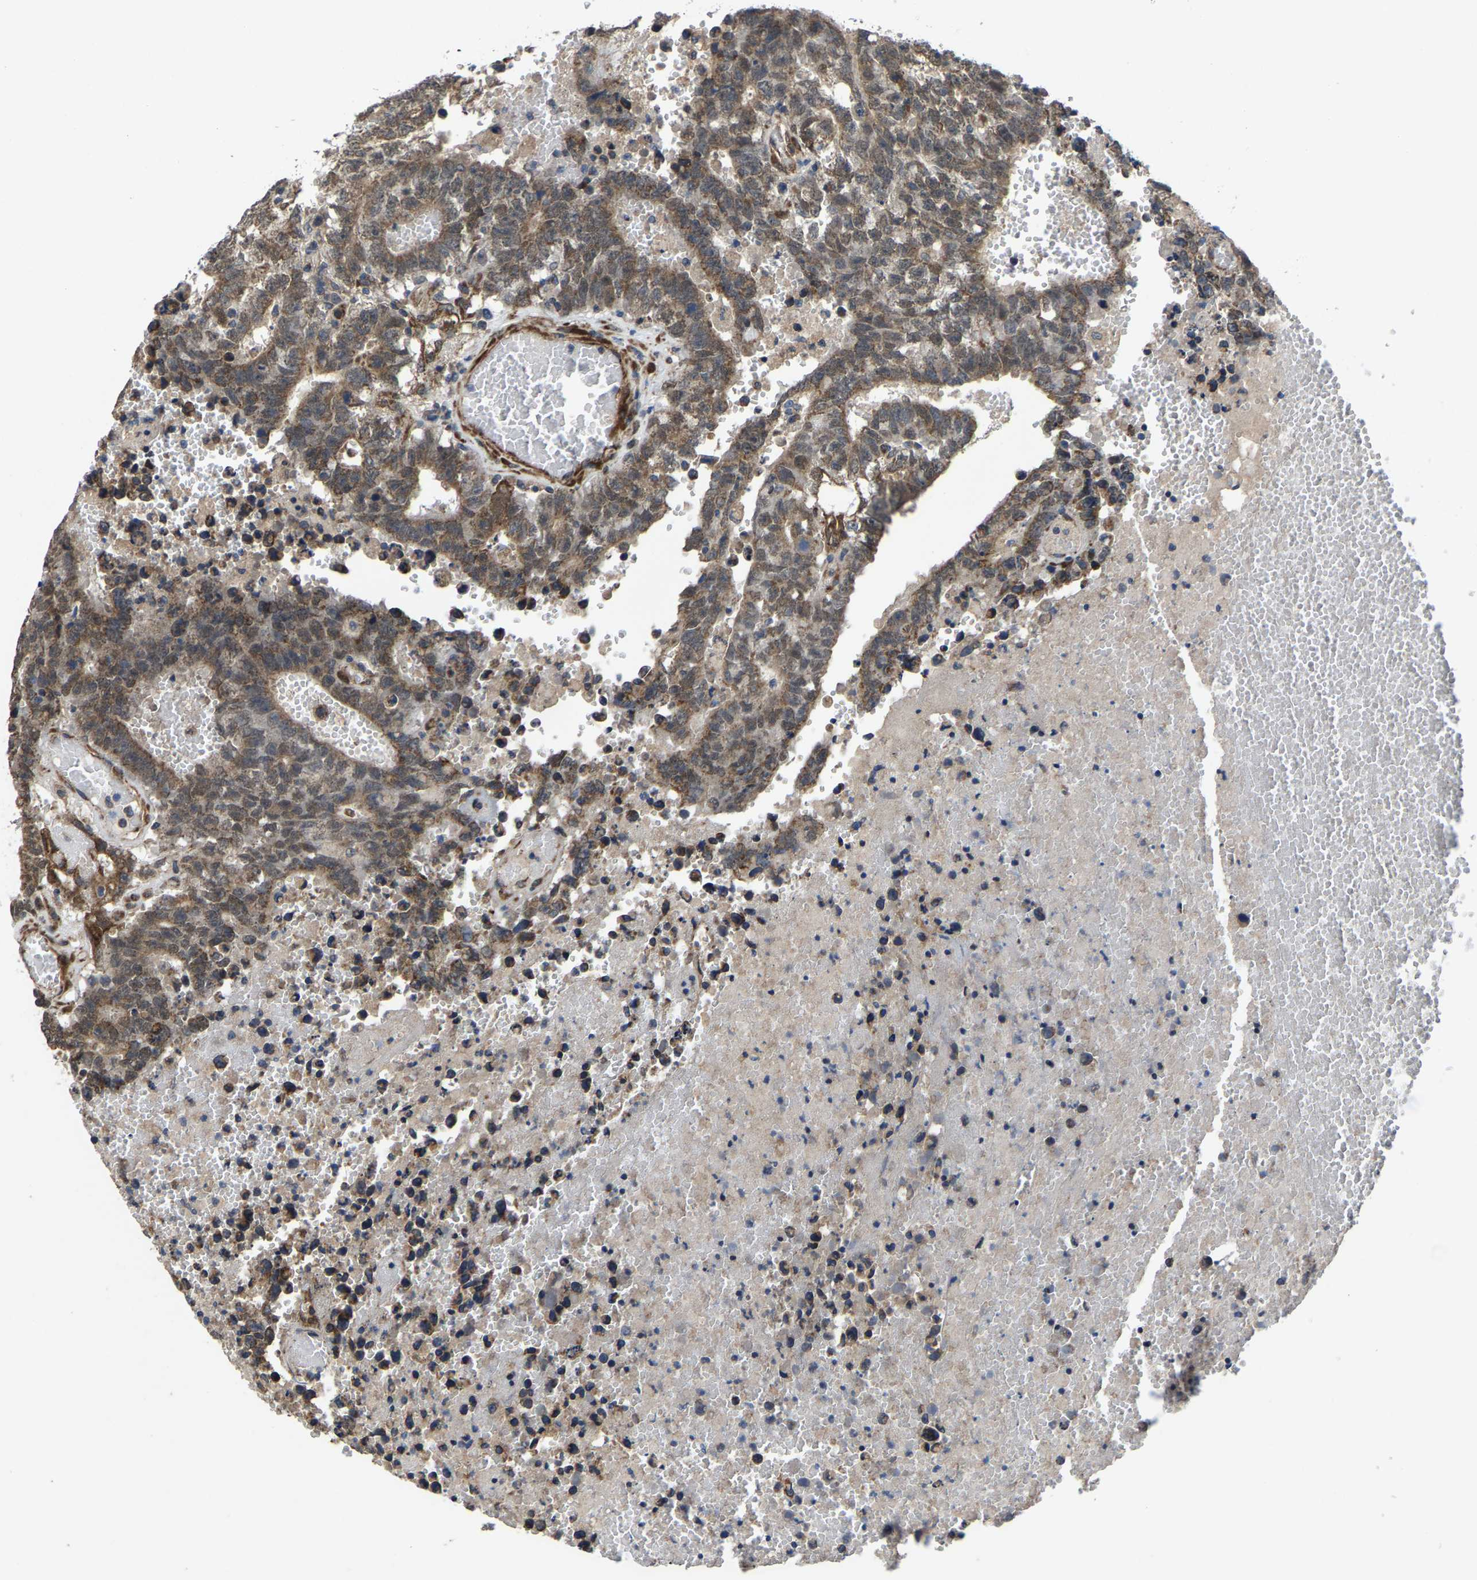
{"staining": {"intensity": "moderate", "quantity": ">75%", "location": "cytoplasmic/membranous"}, "tissue": "testis cancer", "cell_type": "Tumor cells", "image_type": "cancer", "snomed": [{"axis": "morphology", "description": "Carcinoma, Embryonal, NOS"}, {"axis": "topography", "description": "Testis"}], "caption": "Brown immunohistochemical staining in embryonal carcinoma (testis) displays moderate cytoplasmic/membranous staining in approximately >75% of tumor cells. Ihc stains the protein in brown and the nuclei are stained blue.", "gene": "PDP1", "patient": {"sex": "male", "age": 25}}